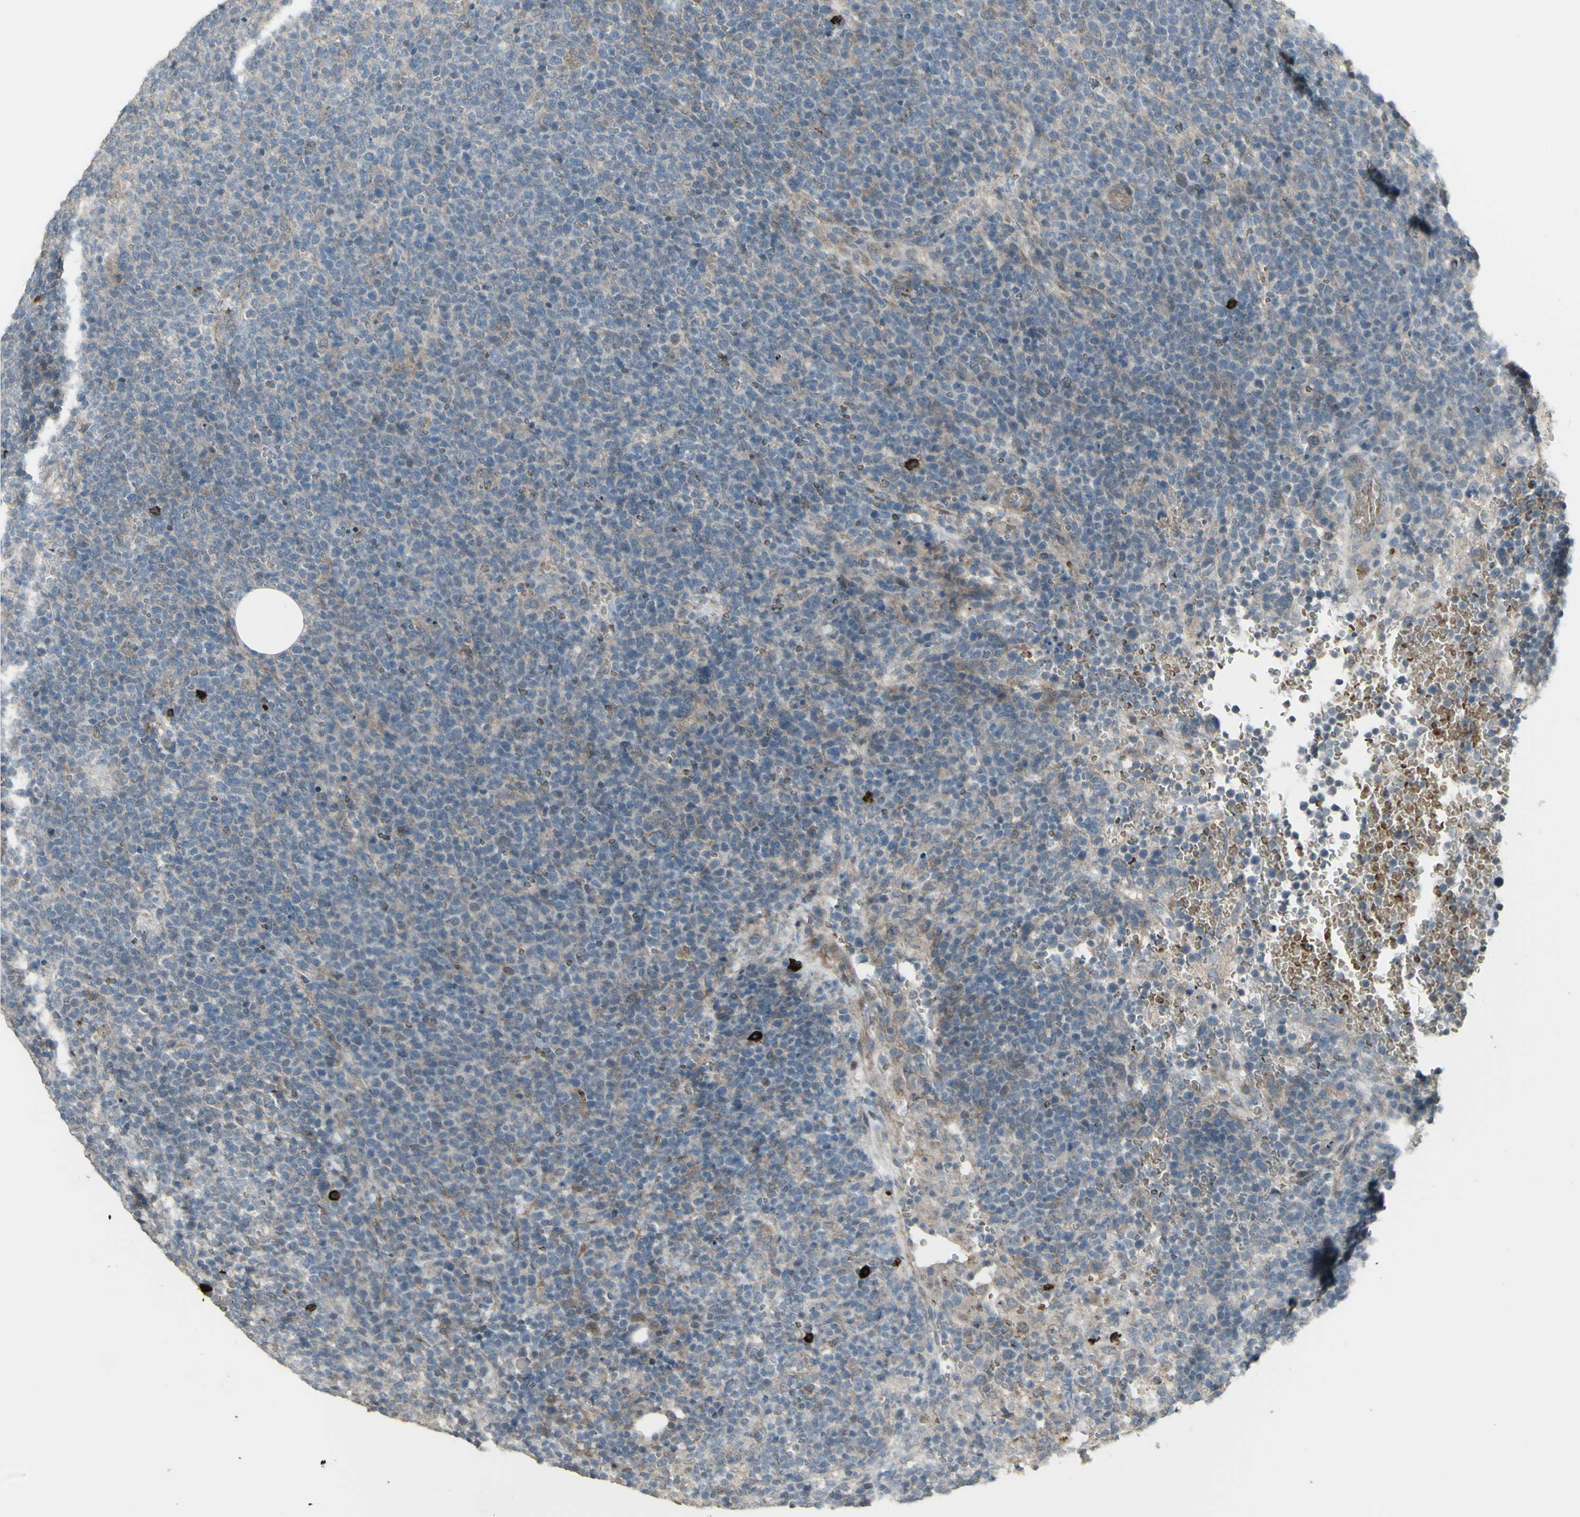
{"staining": {"intensity": "weak", "quantity": ">75%", "location": "cytoplasmic/membranous"}, "tissue": "lymphoma", "cell_type": "Tumor cells", "image_type": "cancer", "snomed": [{"axis": "morphology", "description": "Malignant lymphoma, non-Hodgkin's type, High grade"}, {"axis": "topography", "description": "Lymph node"}], "caption": "Protein analysis of high-grade malignant lymphoma, non-Hodgkin's type tissue exhibits weak cytoplasmic/membranous staining in approximately >75% of tumor cells.", "gene": "GRAMD1B", "patient": {"sex": "male", "age": 61}}